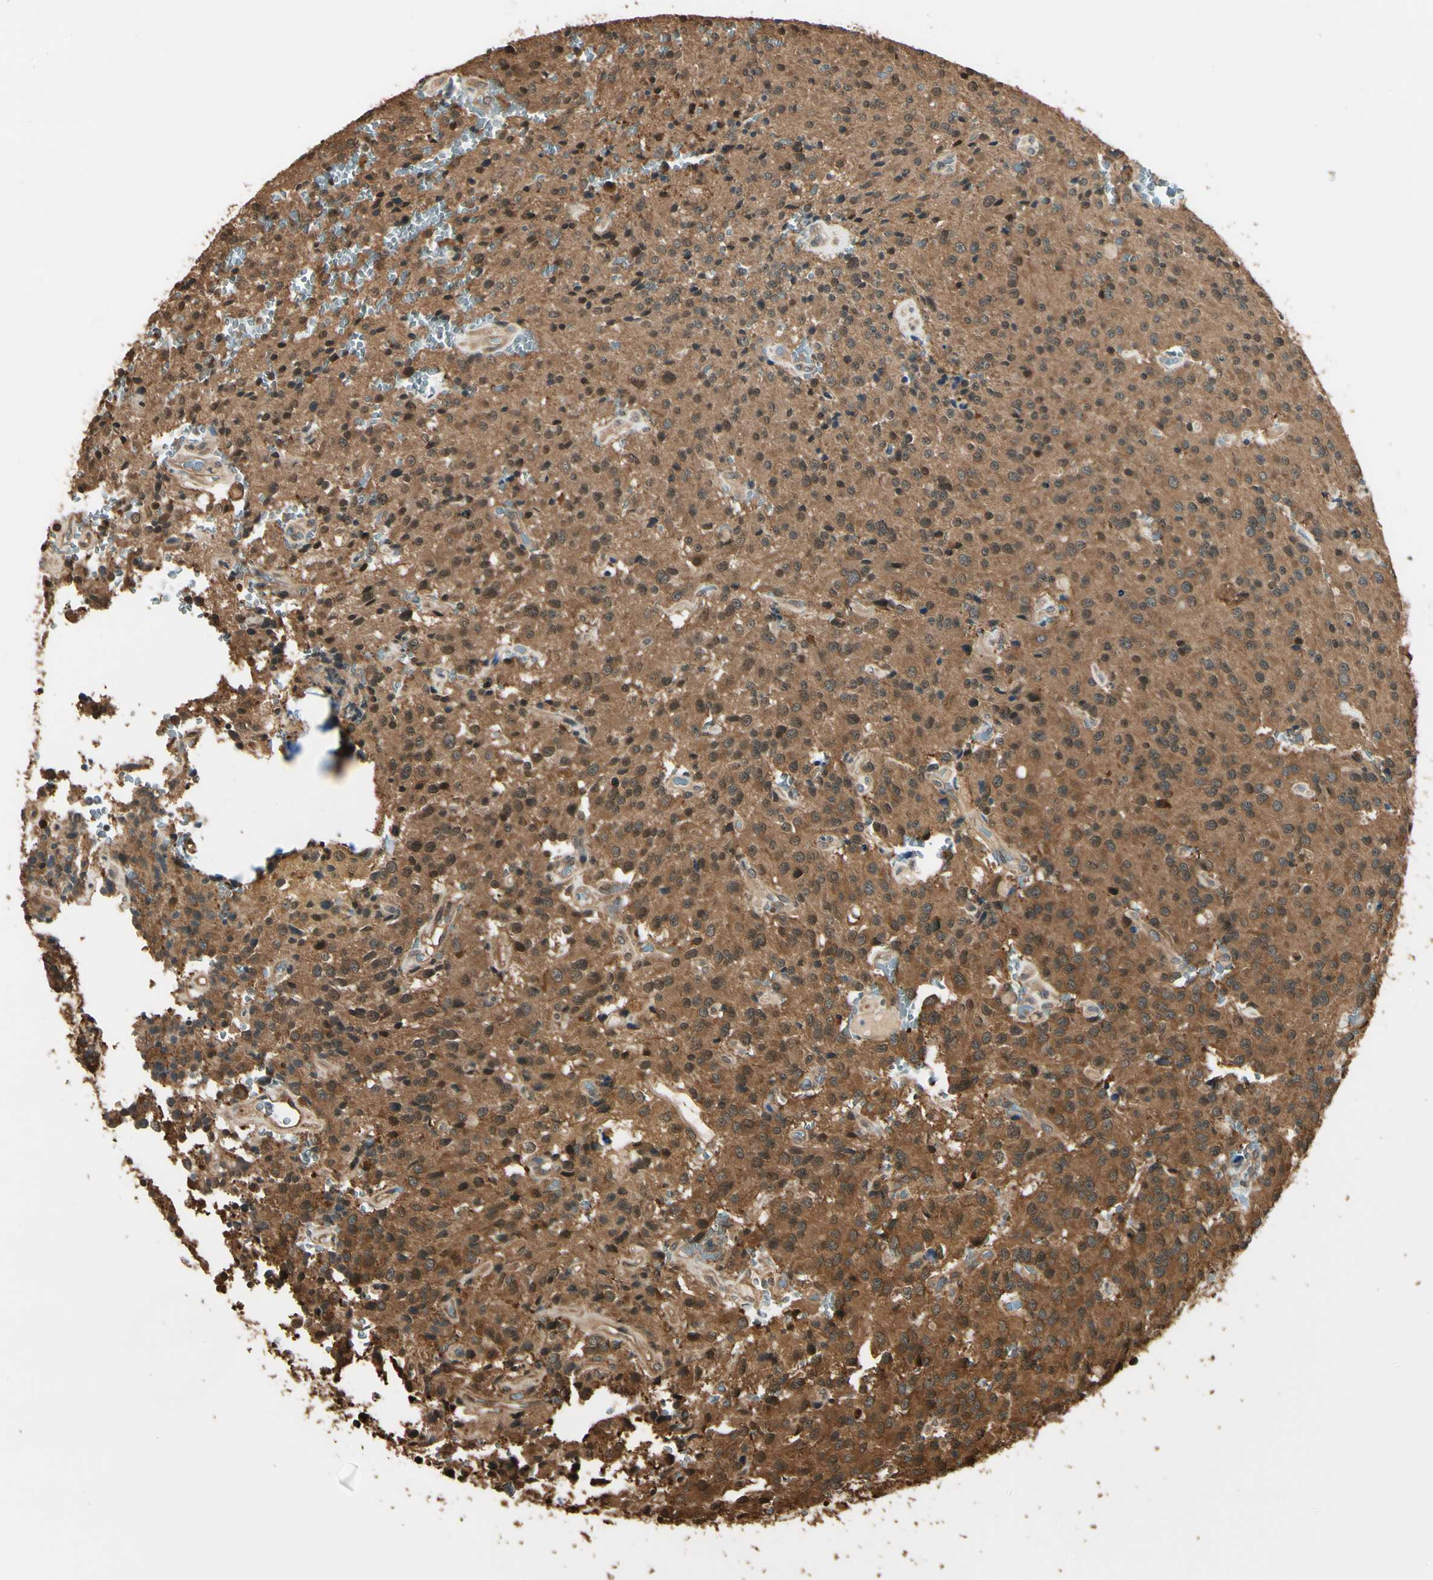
{"staining": {"intensity": "moderate", "quantity": ">75%", "location": "cytoplasmic/membranous,nuclear"}, "tissue": "glioma", "cell_type": "Tumor cells", "image_type": "cancer", "snomed": [{"axis": "morphology", "description": "Glioma, malignant, Low grade"}, {"axis": "topography", "description": "Brain"}], "caption": "Glioma stained with a brown dye displays moderate cytoplasmic/membranous and nuclear positive positivity in about >75% of tumor cells.", "gene": "YWHAE", "patient": {"sex": "male", "age": 58}}